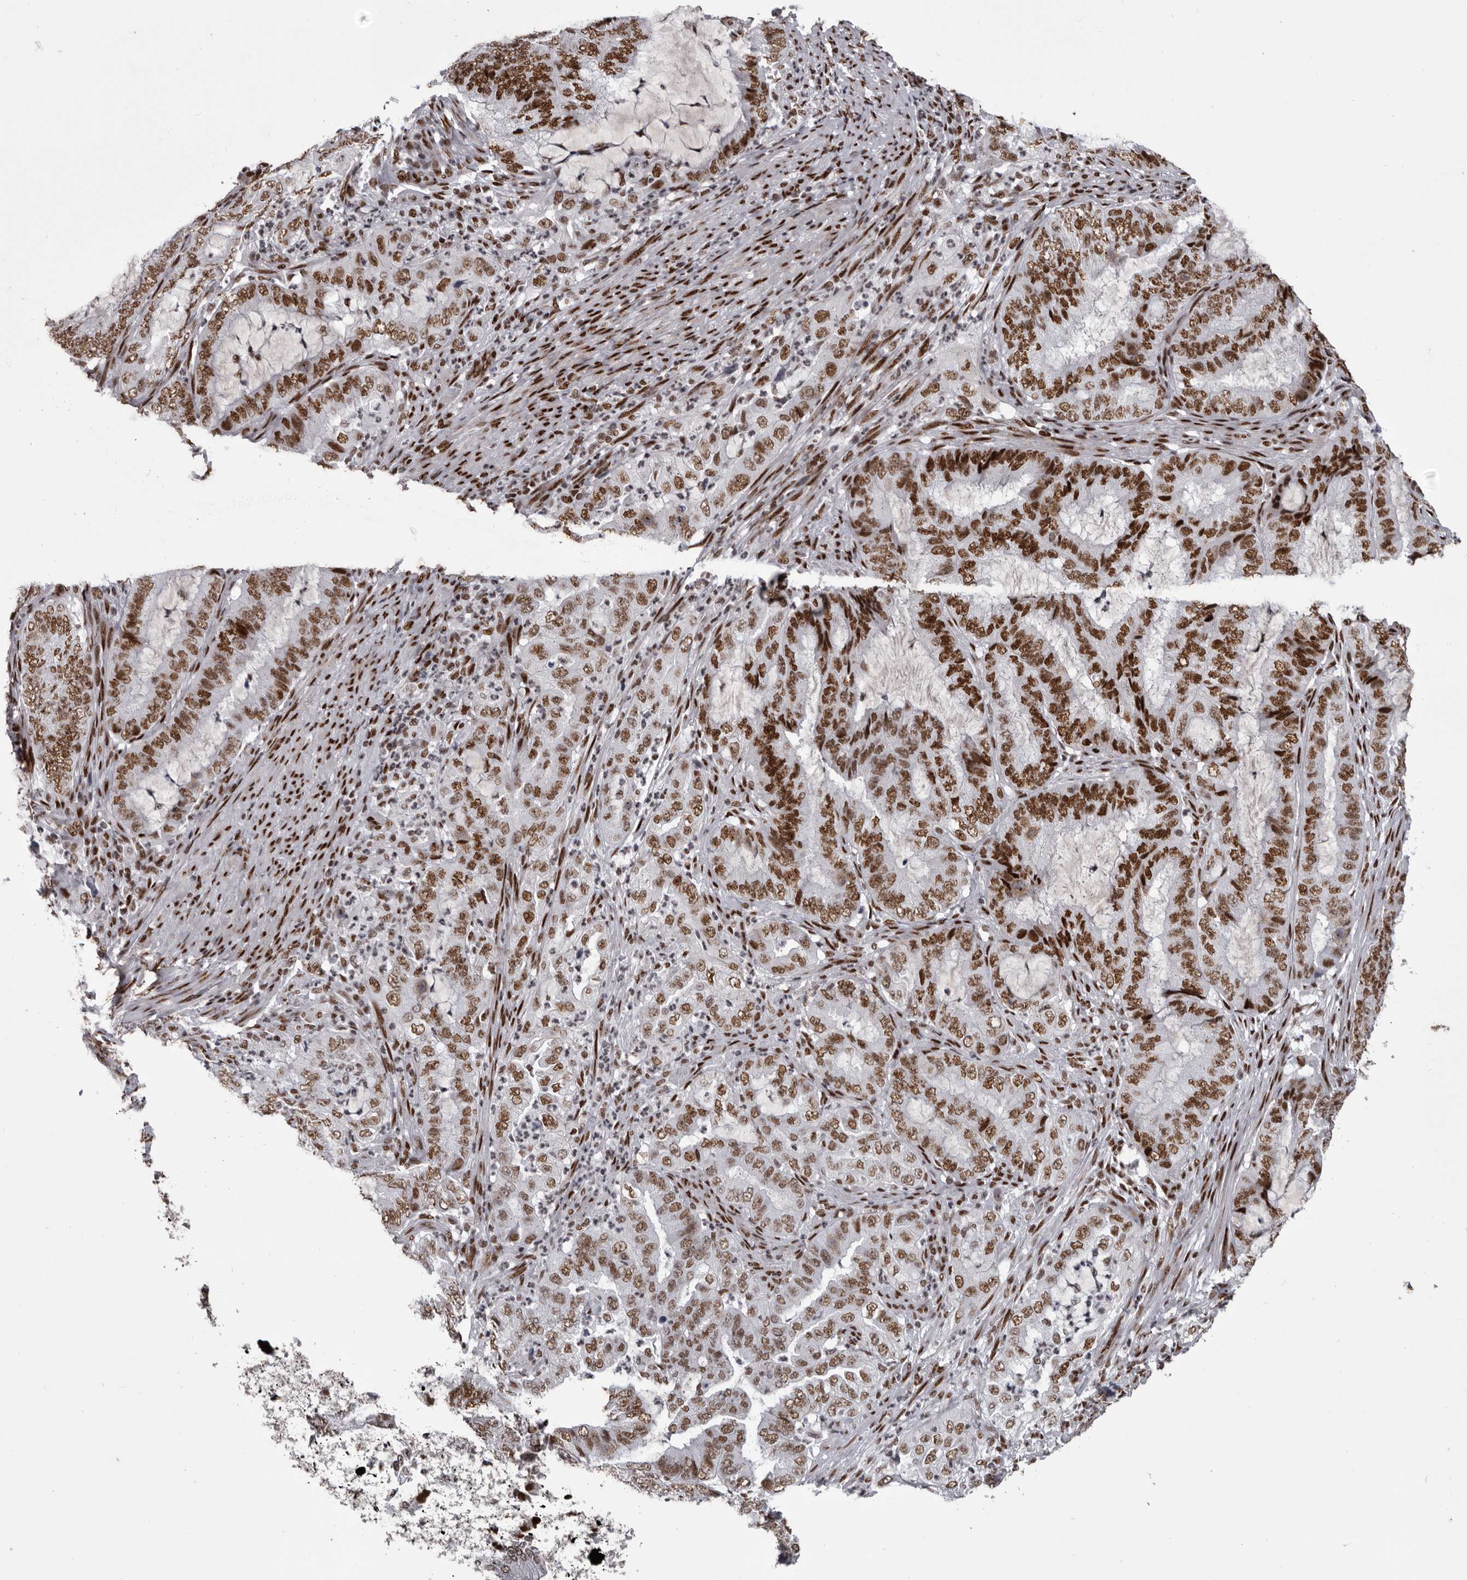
{"staining": {"intensity": "strong", "quantity": ">75%", "location": "nuclear"}, "tissue": "endometrial cancer", "cell_type": "Tumor cells", "image_type": "cancer", "snomed": [{"axis": "morphology", "description": "Adenocarcinoma, NOS"}, {"axis": "topography", "description": "Endometrium"}], "caption": "High-magnification brightfield microscopy of endometrial cancer stained with DAB (brown) and counterstained with hematoxylin (blue). tumor cells exhibit strong nuclear expression is appreciated in approximately>75% of cells.", "gene": "NUMA1", "patient": {"sex": "female", "age": 51}}